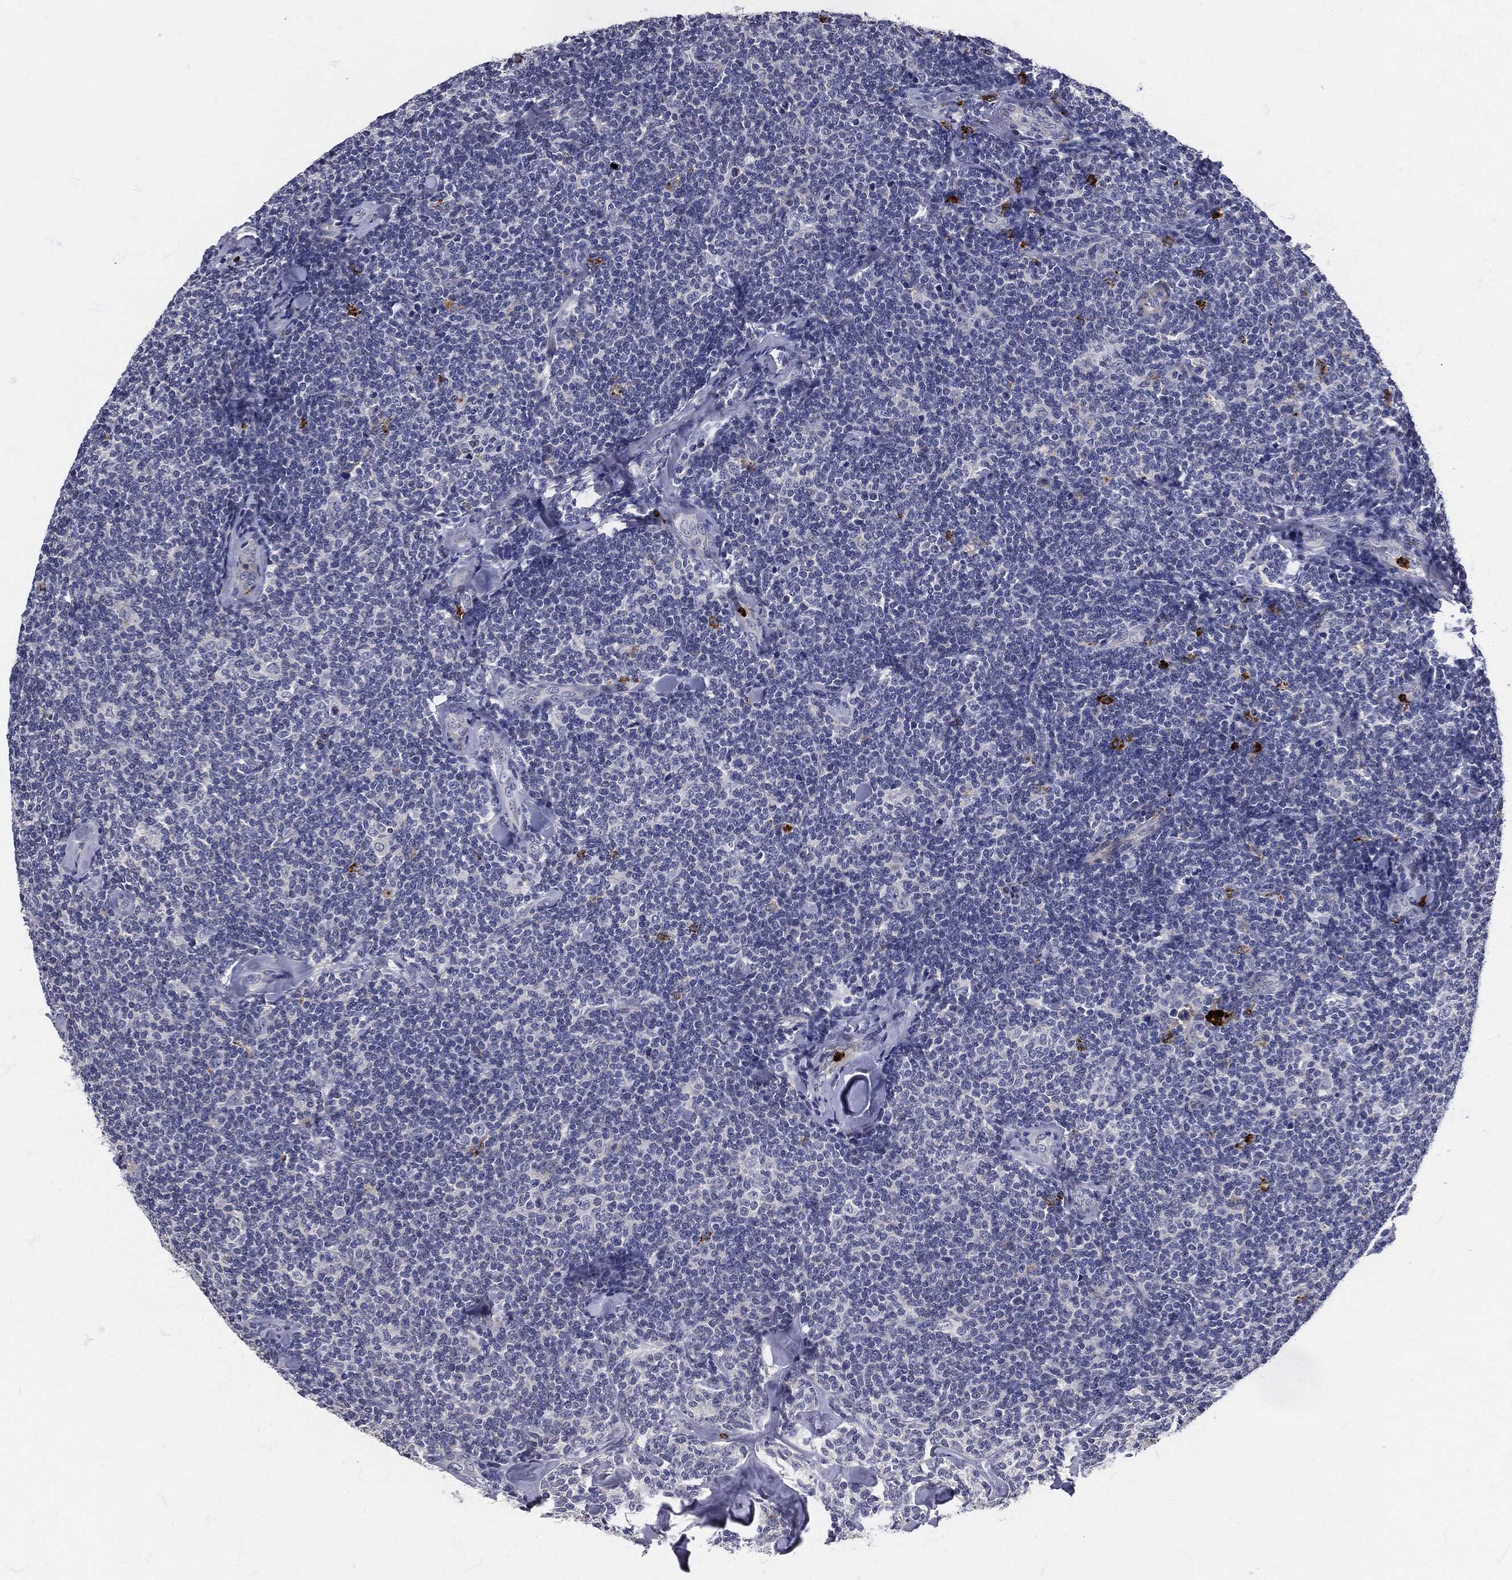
{"staining": {"intensity": "negative", "quantity": "none", "location": "none"}, "tissue": "lymphoma", "cell_type": "Tumor cells", "image_type": "cancer", "snomed": [{"axis": "morphology", "description": "Malignant lymphoma, non-Hodgkin's type, Low grade"}, {"axis": "topography", "description": "Lymph node"}], "caption": "This is a histopathology image of IHC staining of lymphoma, which shows no expression in tumor cells.", "gene": "MPO", "patient": {"sex": "female", "age": 56}}